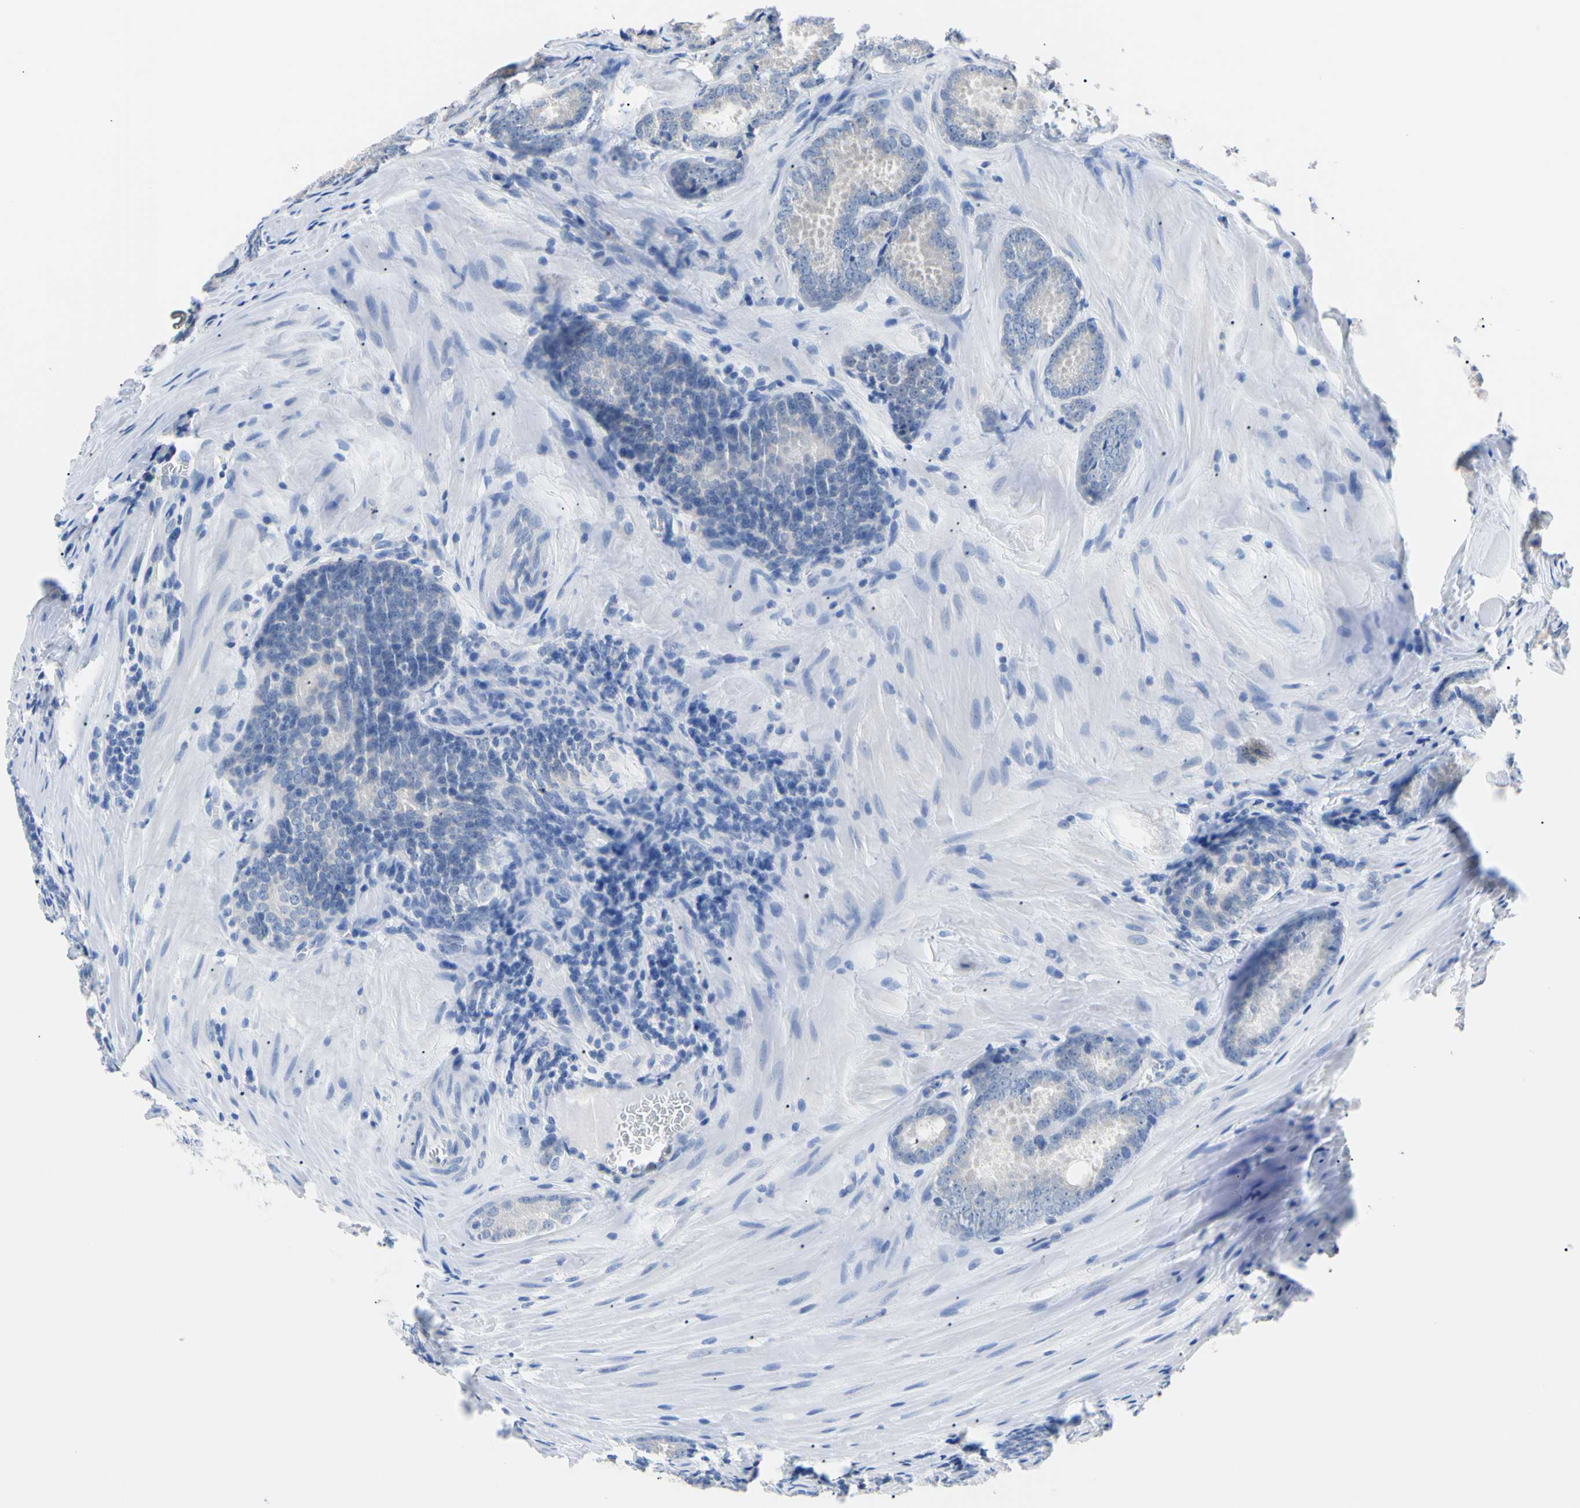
{"staining": {"intensity": "weak", "quantity": "<25%", "location": "cytoplasmic/membranous"}, "tissue": "prostate cancer", "cell_type": "Tumor cells", "image_type": "cancer", "snomed": [{"axis": "morphology", "description": "Adenocarcinoma, Low grade"}, {"axis": "topography", "description": "Prostate"}], "caption": "Image shows no protein staining in tumor cells of prostate low-grade adenocarcinoma tissue.", "gene": "RARS1", "patient": {"sex": "male", "age": 64}}